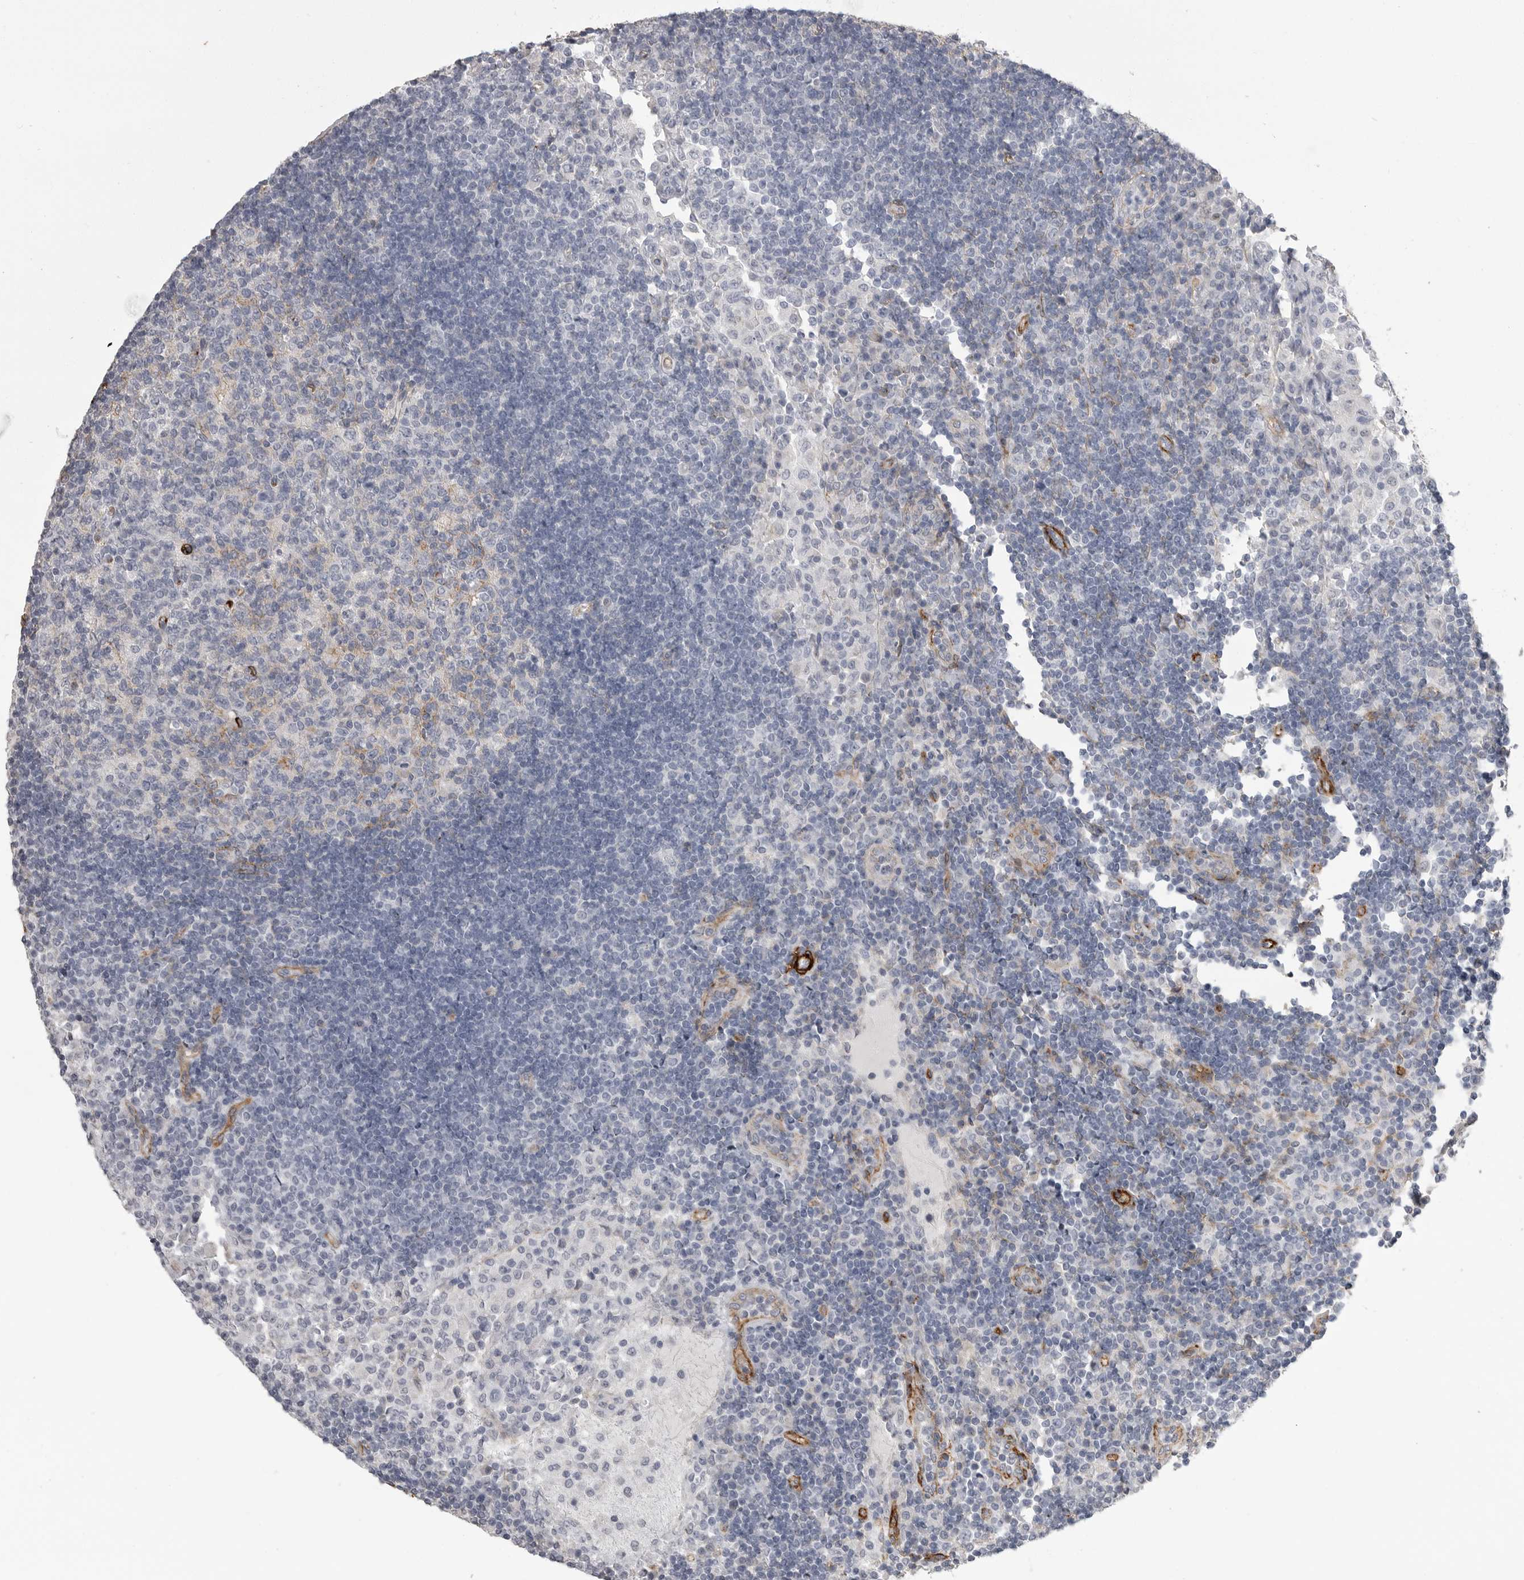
{"staining": {"intensity": "weak", "quantity": "<25%", "location": "cytoplasmic/membranous"}, "tissue": "lymph node", "cell_type": "Germinal center cells", "image_type": "normal", "snomed": [{"axis": "morphology", "description": "Normal tissue, NOS"}, {"axis": "topography", "description": "Lymph node"}], "caption": "Immunohistochemistry (IHC) of benign lymph node displays no positivity in germinal center cells.", "gene": "AOC3", "patient": {"sex": "female", "age": 53}}